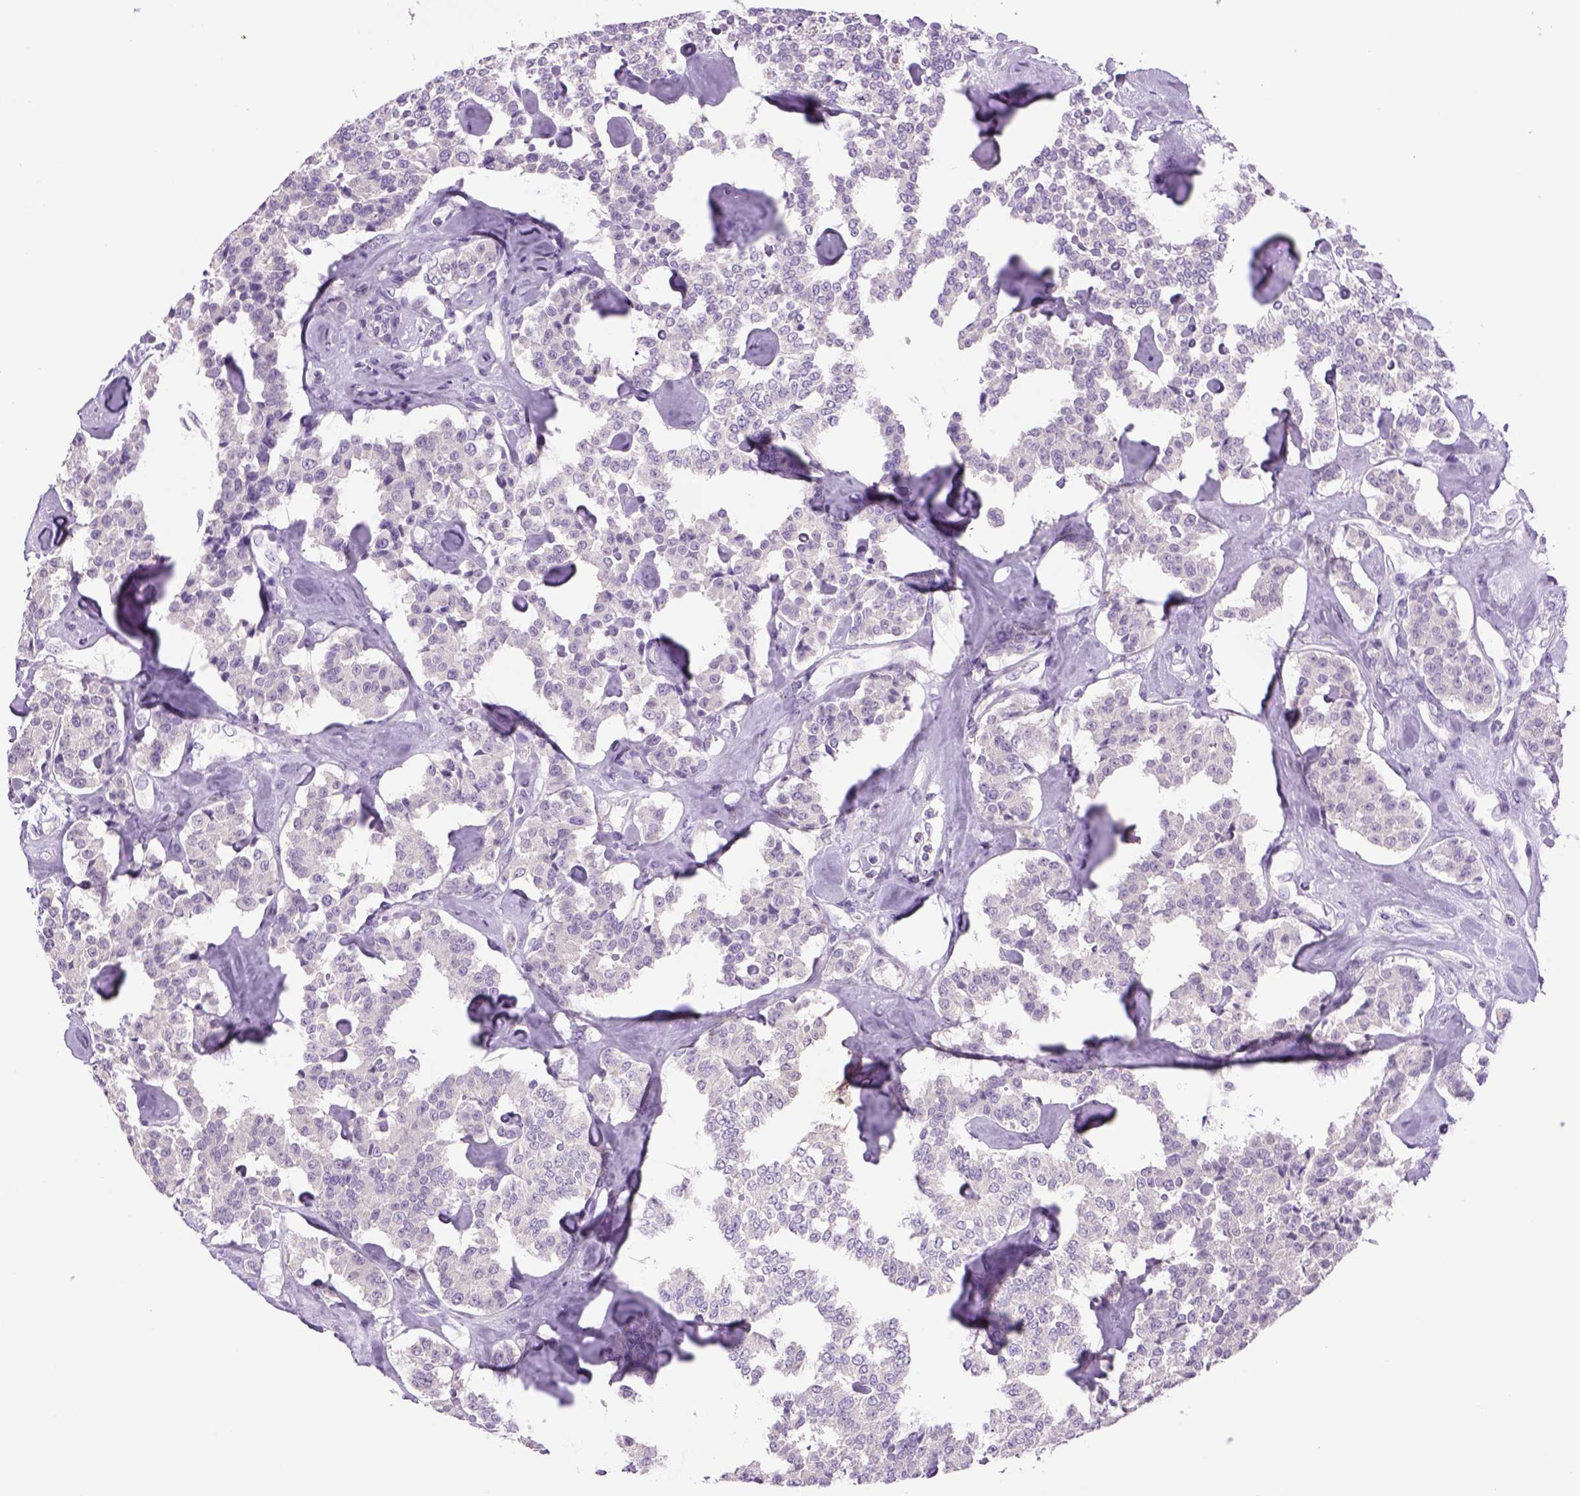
{"staining": {"intensity": "negative", "quantity": "none", "location": "none"}, "tissue": "carcinoid", "cell_type": "Tumor cells", "image_type": "cancer", "snomed": [{"axis": "morphology", "description": "Carcinoid, malignant, NOS"}, {"axis": "topography", "description": "Pancreas"}], "caption": "A high-resolution histopathology image shows immunohistochemistry staining of carcinoid, which reveals no significant positivity in tumor cells.", "gene": "DBH", "patient": {"sex": "male", "age": 41}}